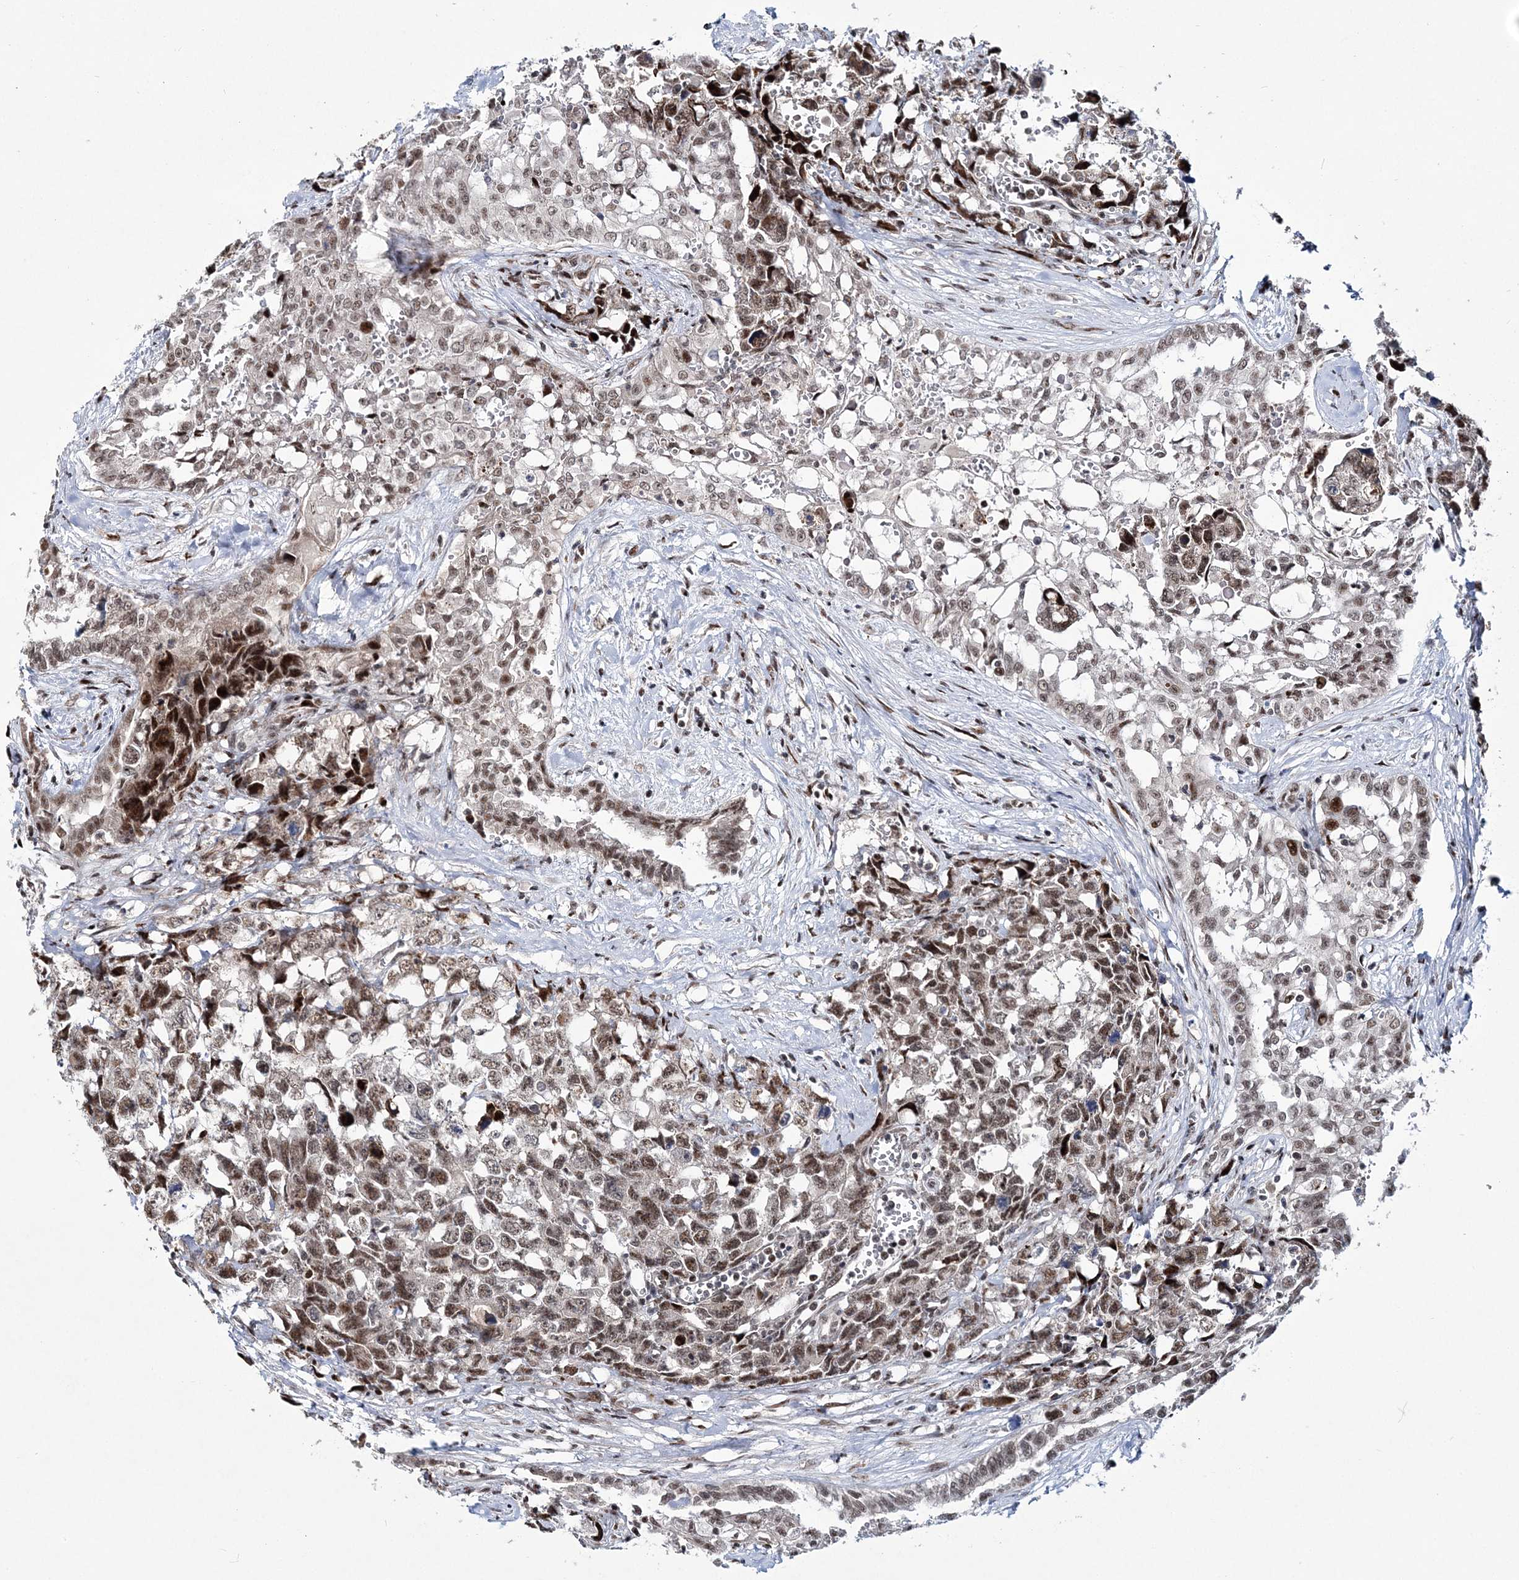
{"staining": {"intensity": "moderate", "quantity": "25%-75%", "location": "nuclear"}, "tissue": "testis cancer", "cell_type": "Tumor cells", "image_type": "cancer", "snomed": [{"axis": "morphology", "description": "Carcinoma, Embryonal, NOS"}, {"axis": "topography", "description": "Testis"}], "caption": "Immunohistochemical staining of human testis cancer displays medium levels of moderate nuclear protein staining in about 25%-75% of tumor cells. (DAB (3,3'-diaminobenzidine) = brown stain, brightfield microscopy at high magnification).", "gene": "TATDN2", "patient": {"sex": "male", "age": 31}}